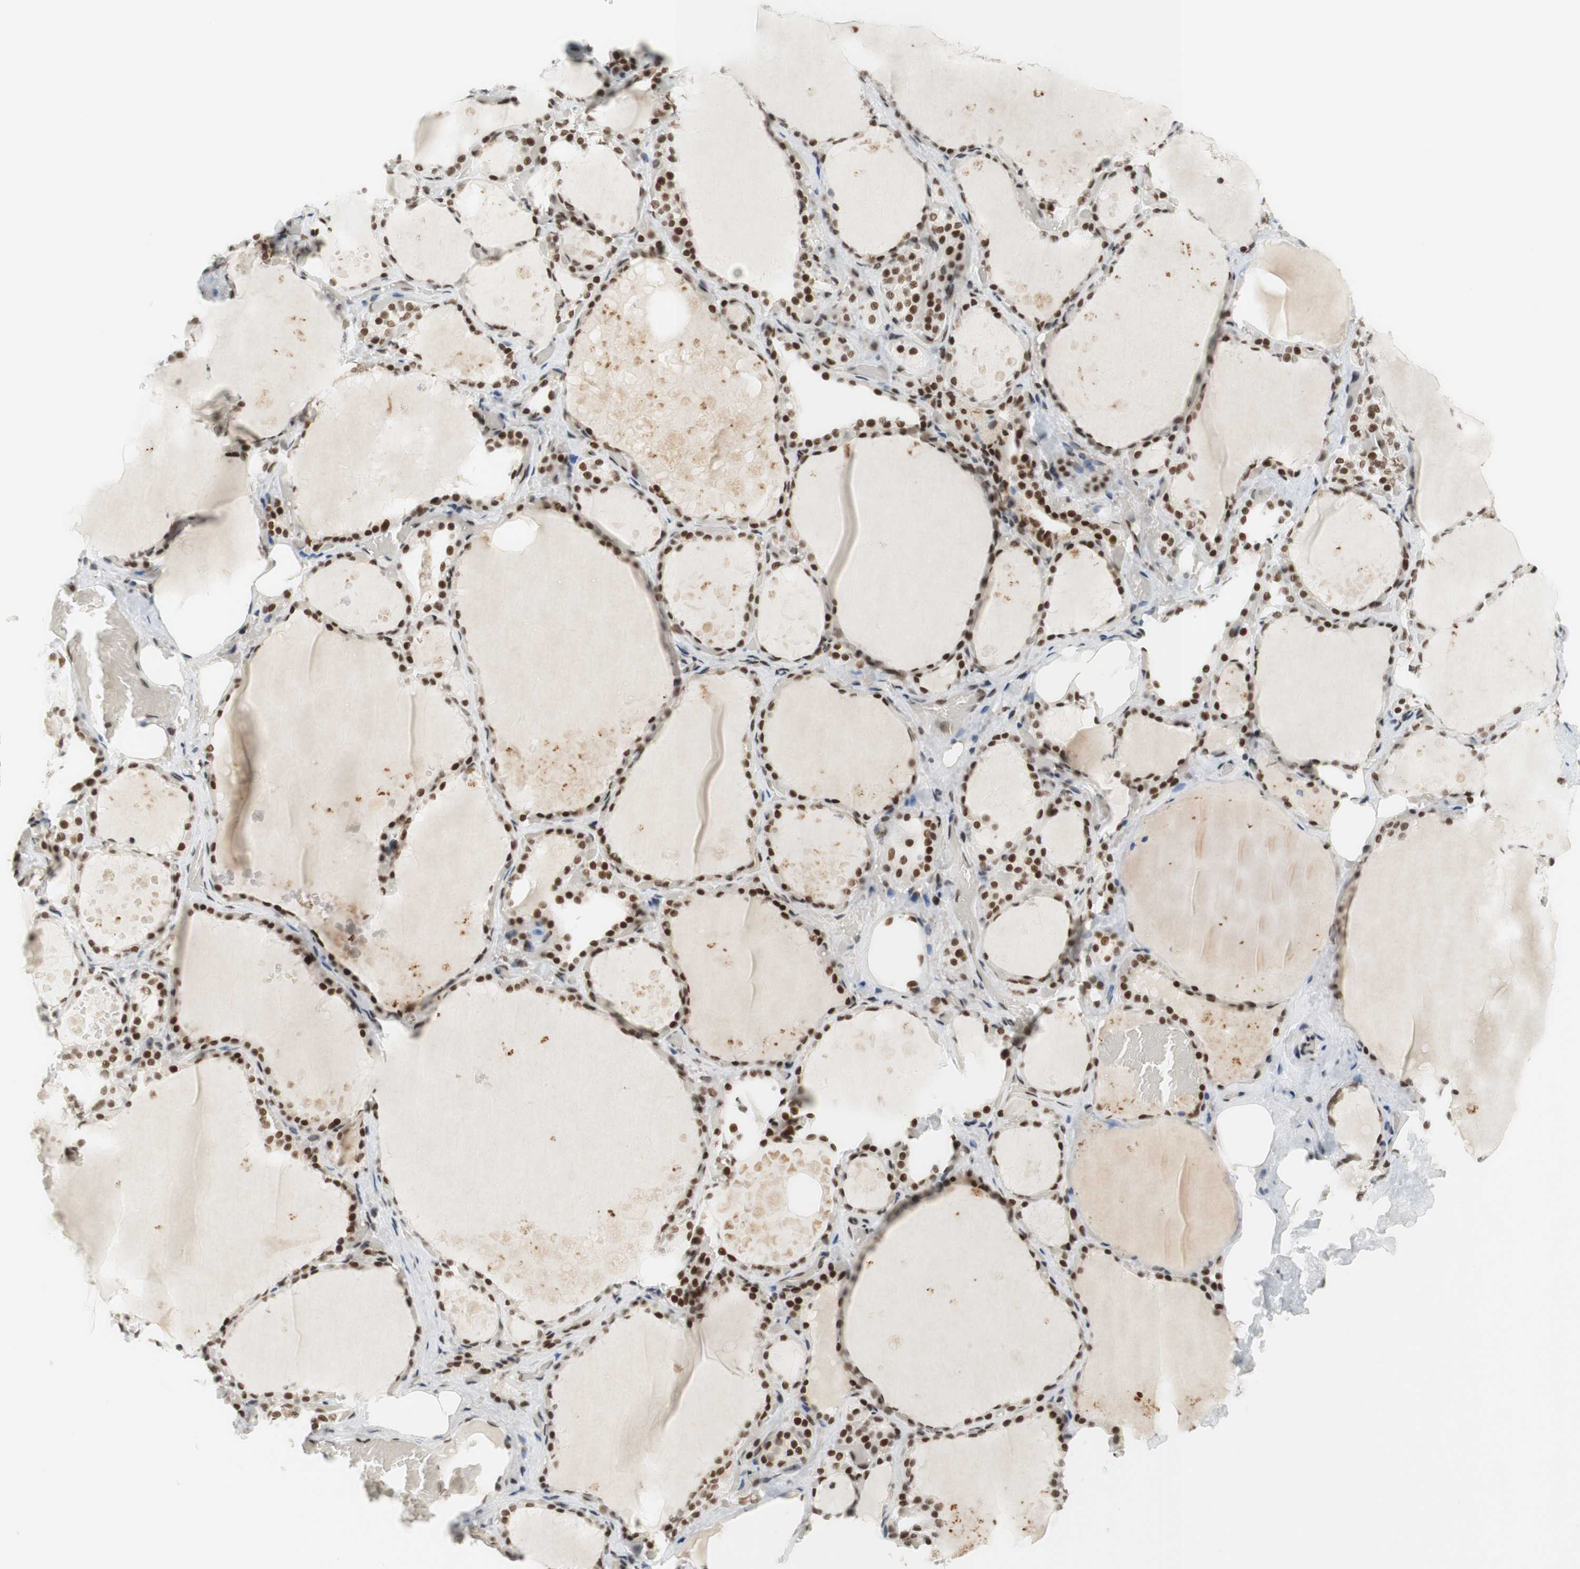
{"staining": {"intensity": "strong", "quantity": ">75%", "location": "nuclear"}, "tissue": "thyroid gland", "cell_type": "Glandular cells", "image_type": "normal", "snomed": [{"axis": "morphology", "description": "Normal tissue, NOS"}, {"axis": "topography", "description": "Thyroid gland"}], "caption": "Immunohistochemical staining of benign thyroid gland exhibits strong nuclear protein positivity in about >75% of glandular cells.", "gene": "RNF20", "patient": {"sex": "male", "age": 61}}